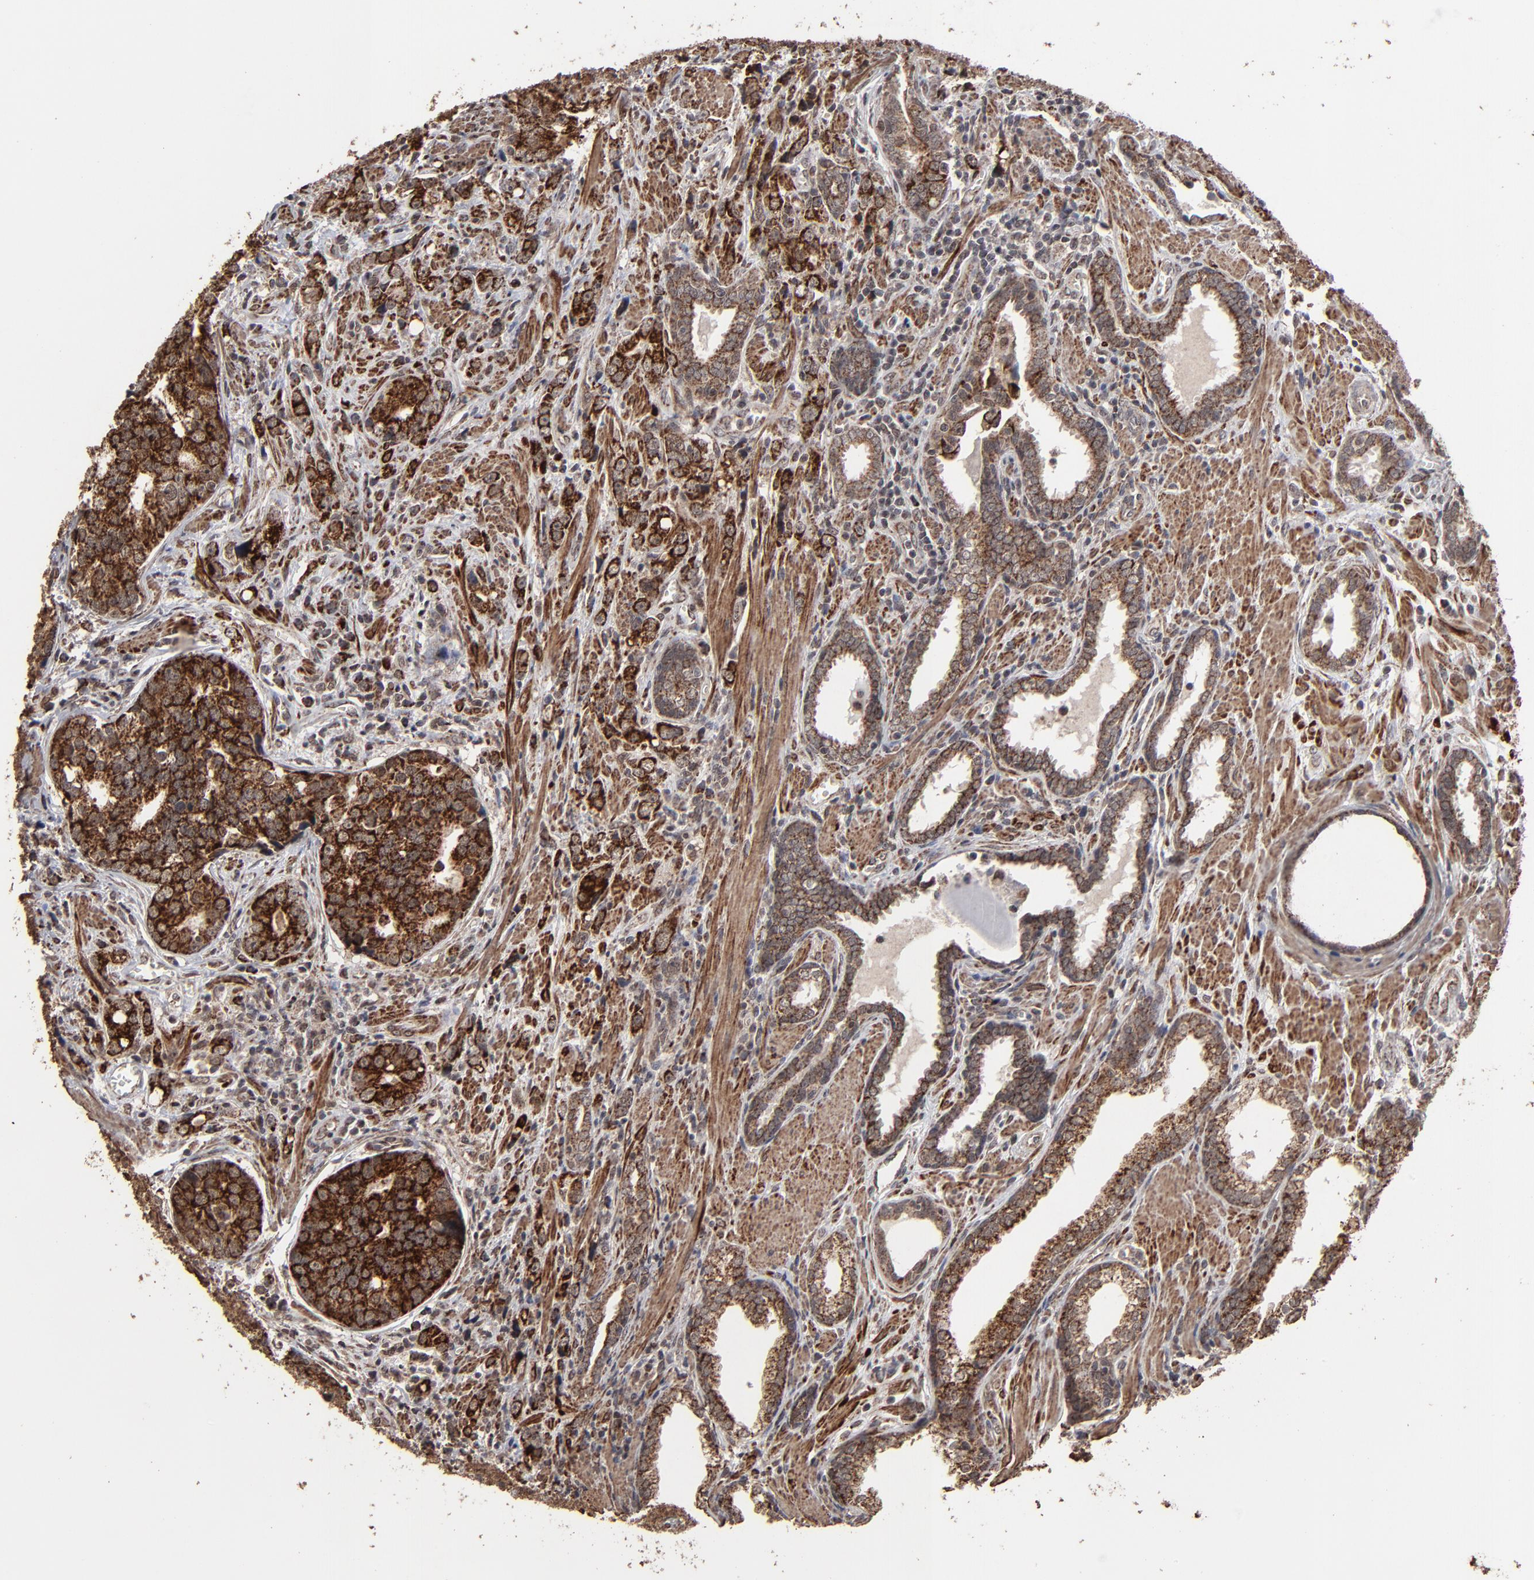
{"staining": {"intensity": "strong", "quantity": ">75%", "location": "cytoplasmic/membranous"}, "tissue": "prostate cancer", "cell_type": "Tumor cells", "image_type": "cancer", "snomed": [{"axis": "morphology", "description": "Adenocarcinoma, High grade"}, {"axis": "topography", "description": "Prostate"}], "caption": "The immunohistochemical stain shows strong cytoplasmic/membranous expression in tumor cells of prostate high-grade adenocarcinoma tissue.", "gene": "BNIP3", "patient": {"sex": "male", "age": 71}}